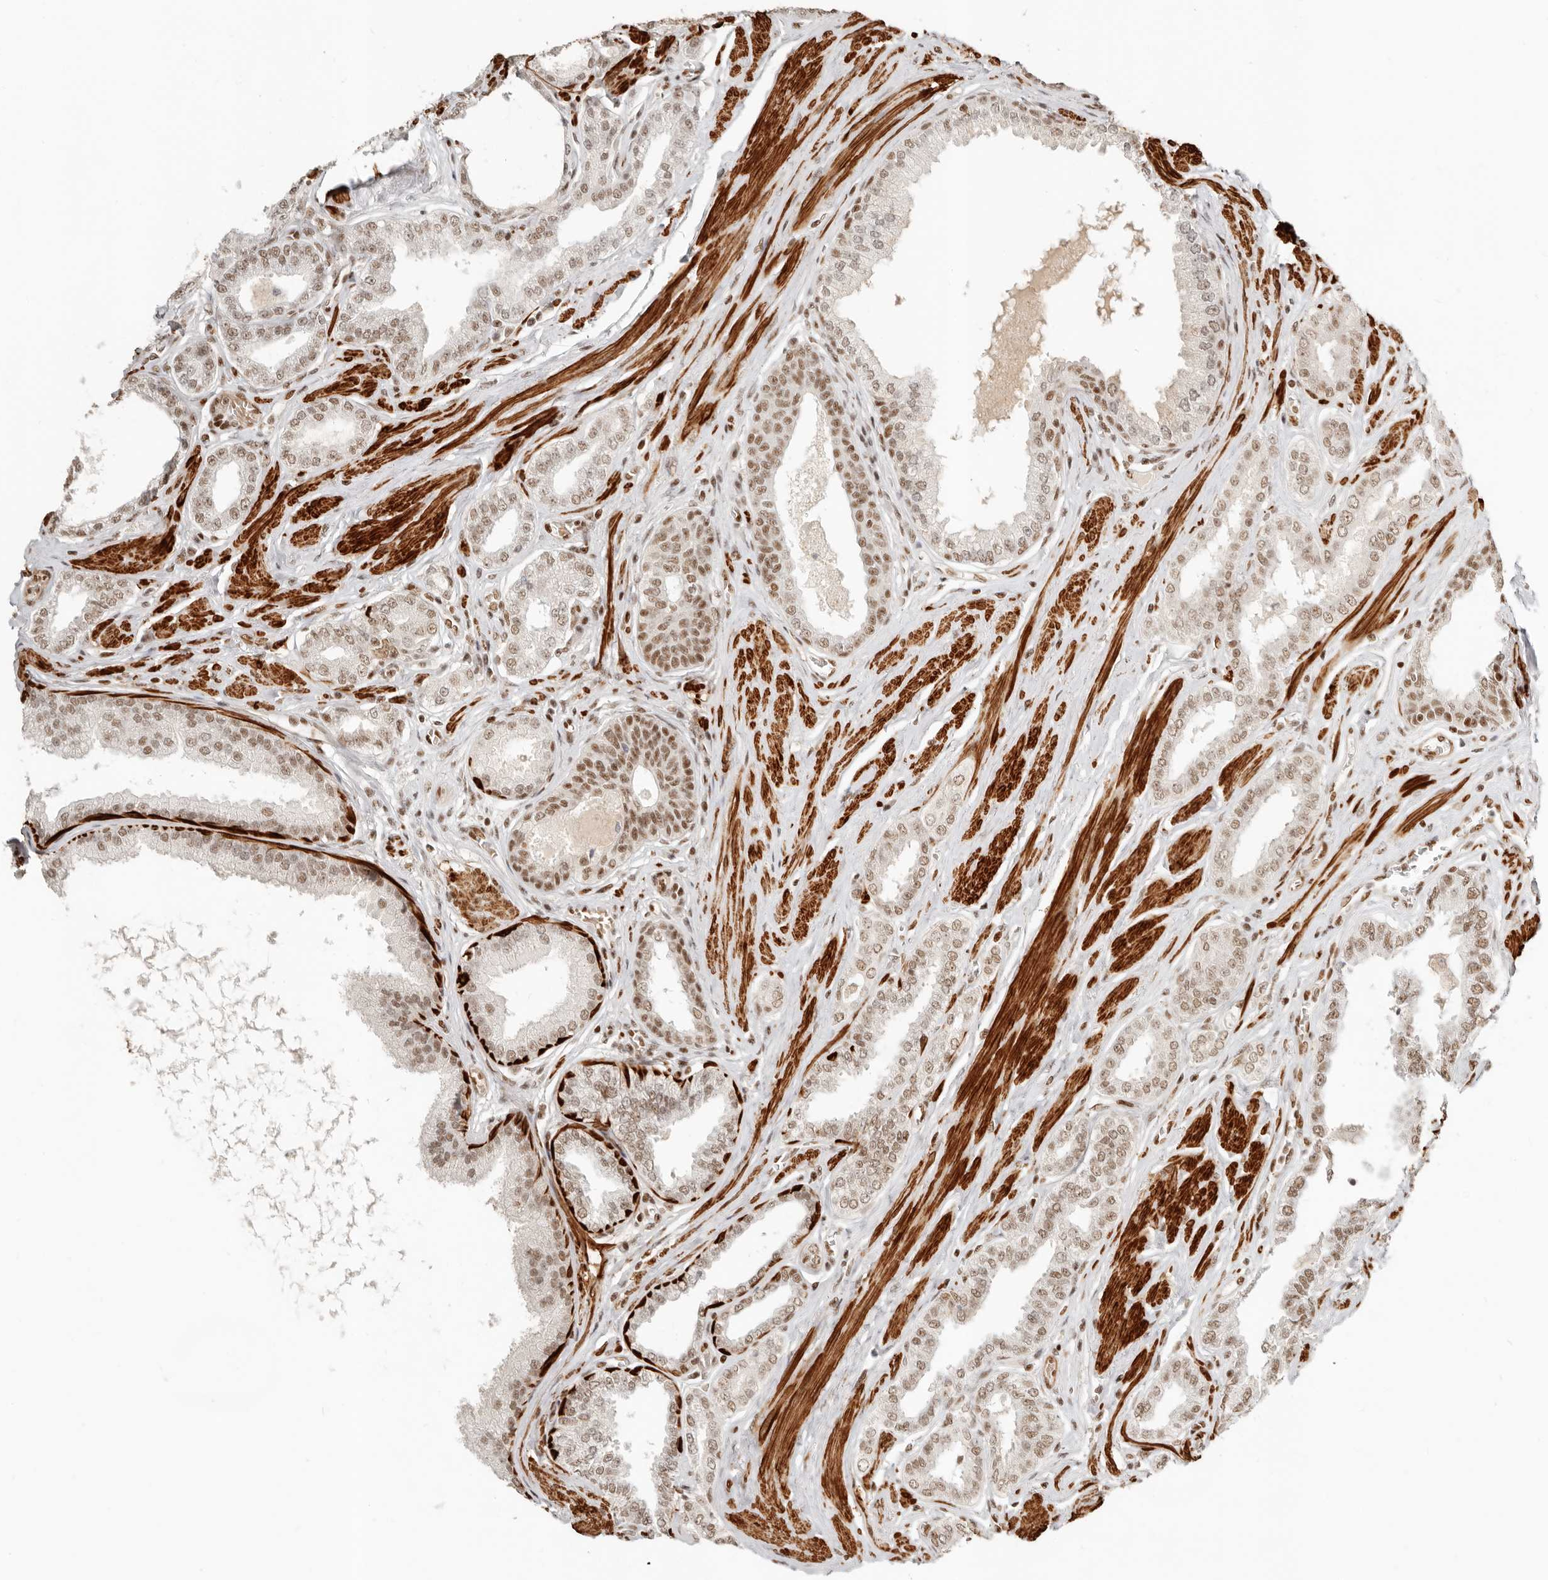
{"staining": {"intensity": "moderate", "quantity": ">75%", "location": "nuclear"}, "tissue": "prostate cancer", "cell_type": "Tumor cells", "image_type": "cancer", "snomed": [{"axis": "morphology", "description": "Adenocarcinoma, Low grade"}, {"axis": "topography", "description": "Prostate"}], "caption": "Adenocarcinoma (low-grade) (prostate) stained with a protein marker reveals moderate staining in tumor cells.", "gene": "GABPA", "patient": {"sex": "male", "age": 63}}